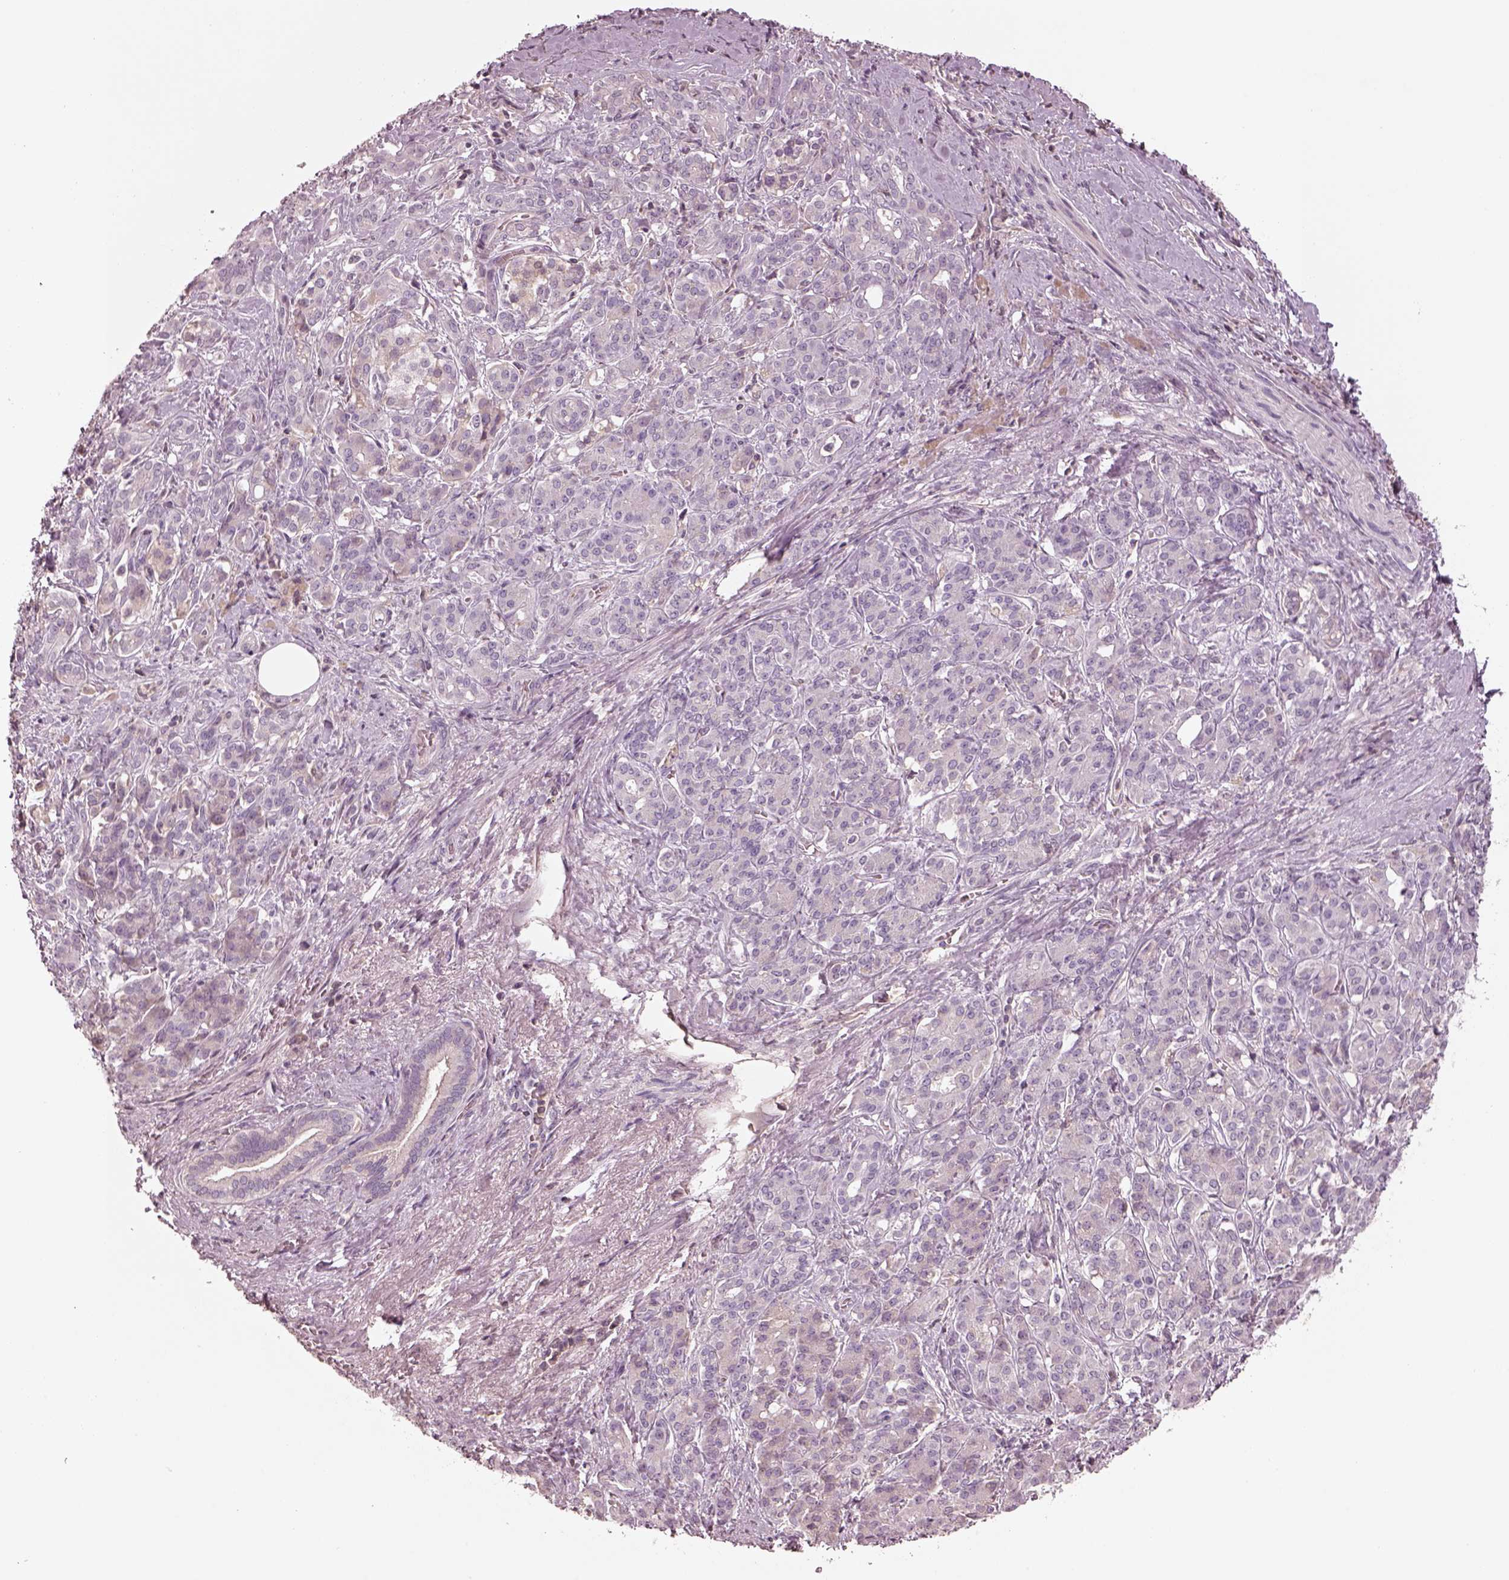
{"staining": {"intensity": "weak", "quantity": "<25%", "location": "cytoplasmic/membranous"}, "tissue": "pancreatic cancer", "cell_type": "Tumor cells", "image_type": "cancer", "snomed": [{"axis": "morphology", "description": "Normal tissue, NOS"}, {"axis": "morphology", "description": "Inflammation, NOS"}, {"axis": "morphology", "description": "Adenocarcinoma, NOS"}, {"axis": "topography", "description": "Pancreas"}], "caption": "This is an immunohistochemistry (IHC) histopathology image of human pancreatic cancer (adenocarcinoma). There is no positivity in tumor cells.", "gene": "TLX3", "patient": {"sex": "male", "age": 57}}